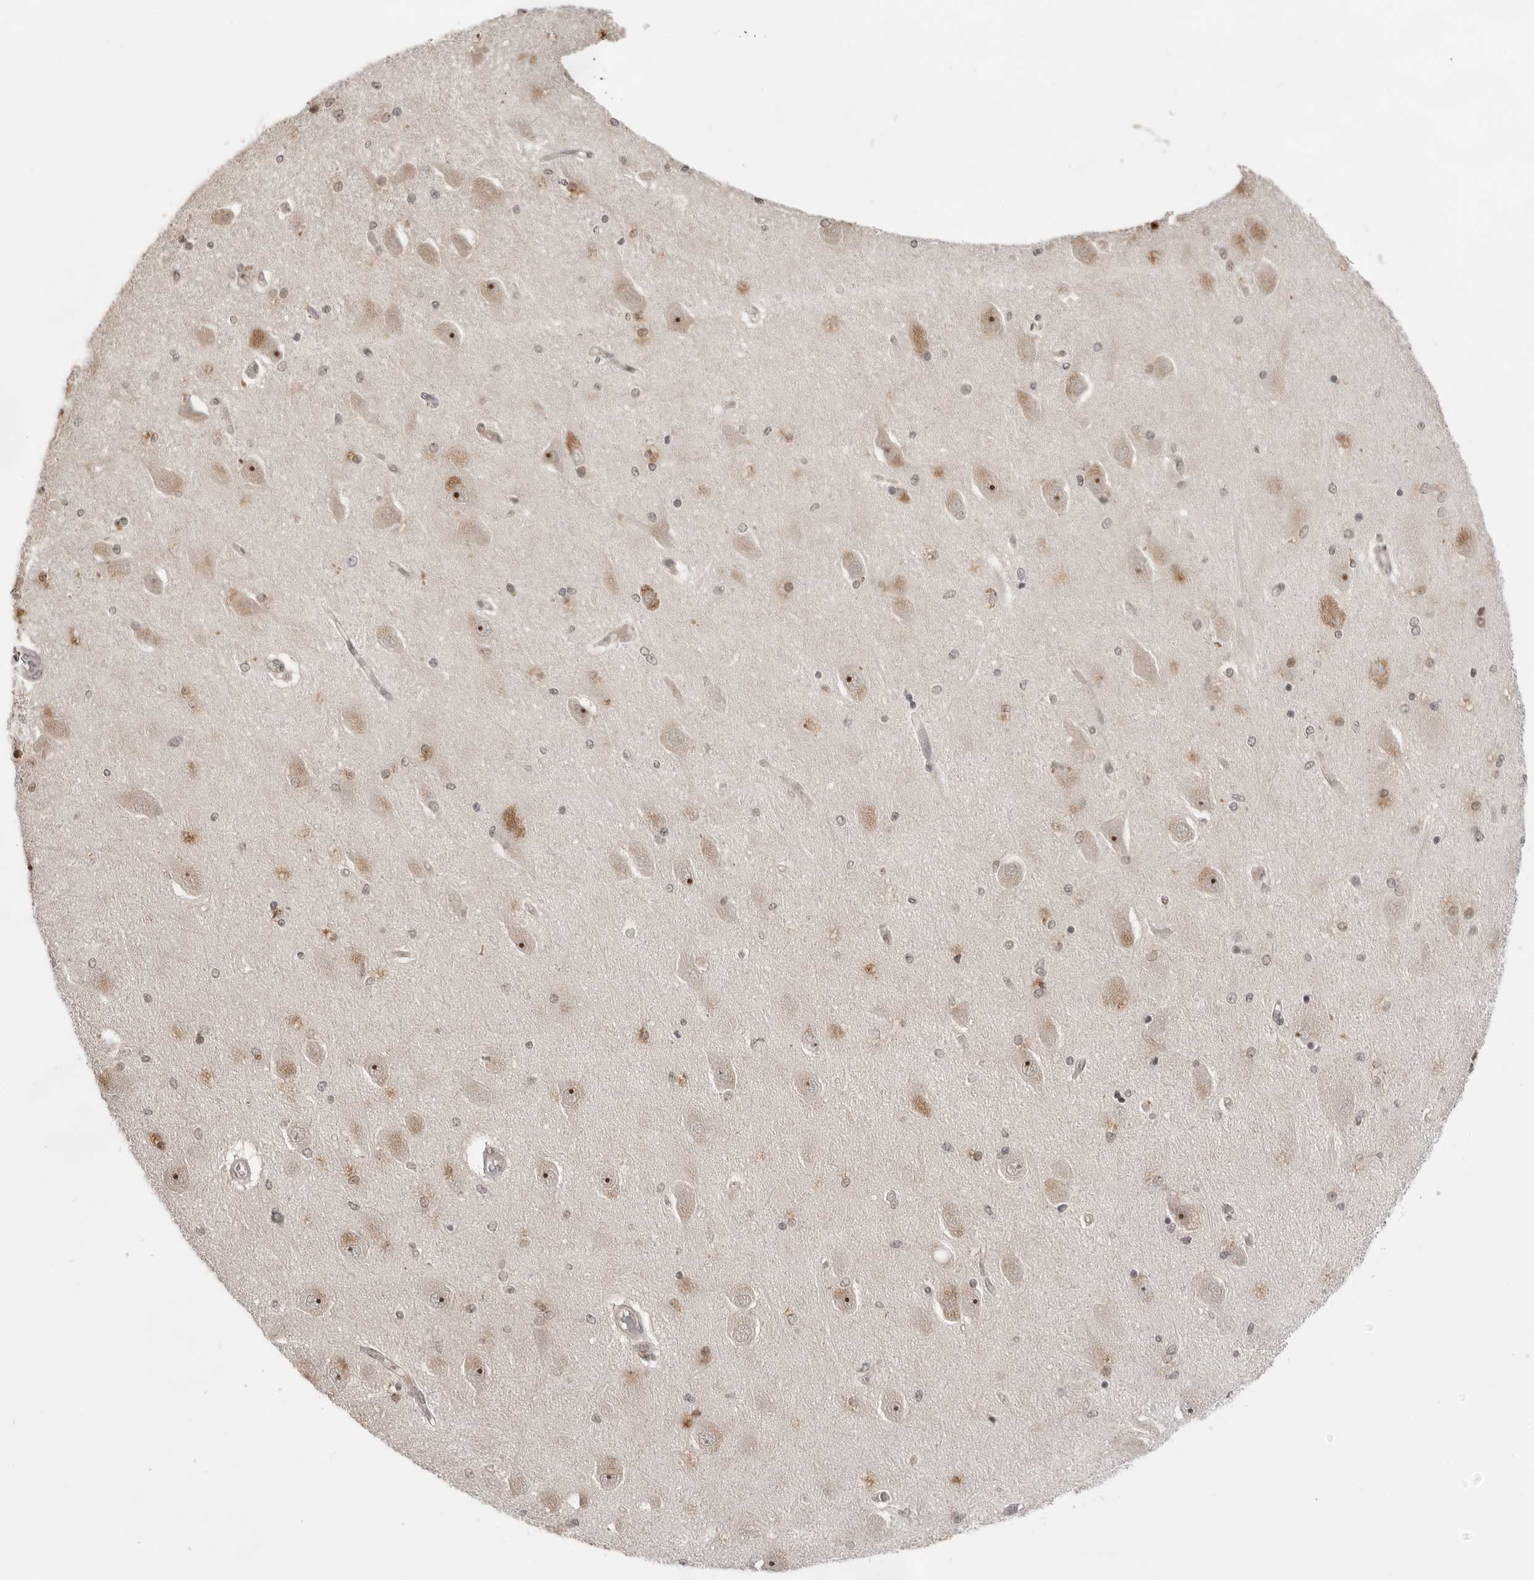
{"staining": {"intensity": "weak", "quantity": "25%-75%", "location": "nuclear"}, "tissue": "hippocampus", "cell_type": "Glial cells", "image_type": "normal", "snomed": [{"axis": "morphology", "description": "Normal tissue, NOS"}, {"axis": "topography", "description": "Hippocampus"}], "caption": "Glial cells demonstrate weak nuclear staining in approximately 25%-75% of cells in normal hippocampus. (IHC, brightfield microscopy, high magnification).", "gene": "EXOSC10", "patient": {"sex": "female", "age": 54}}